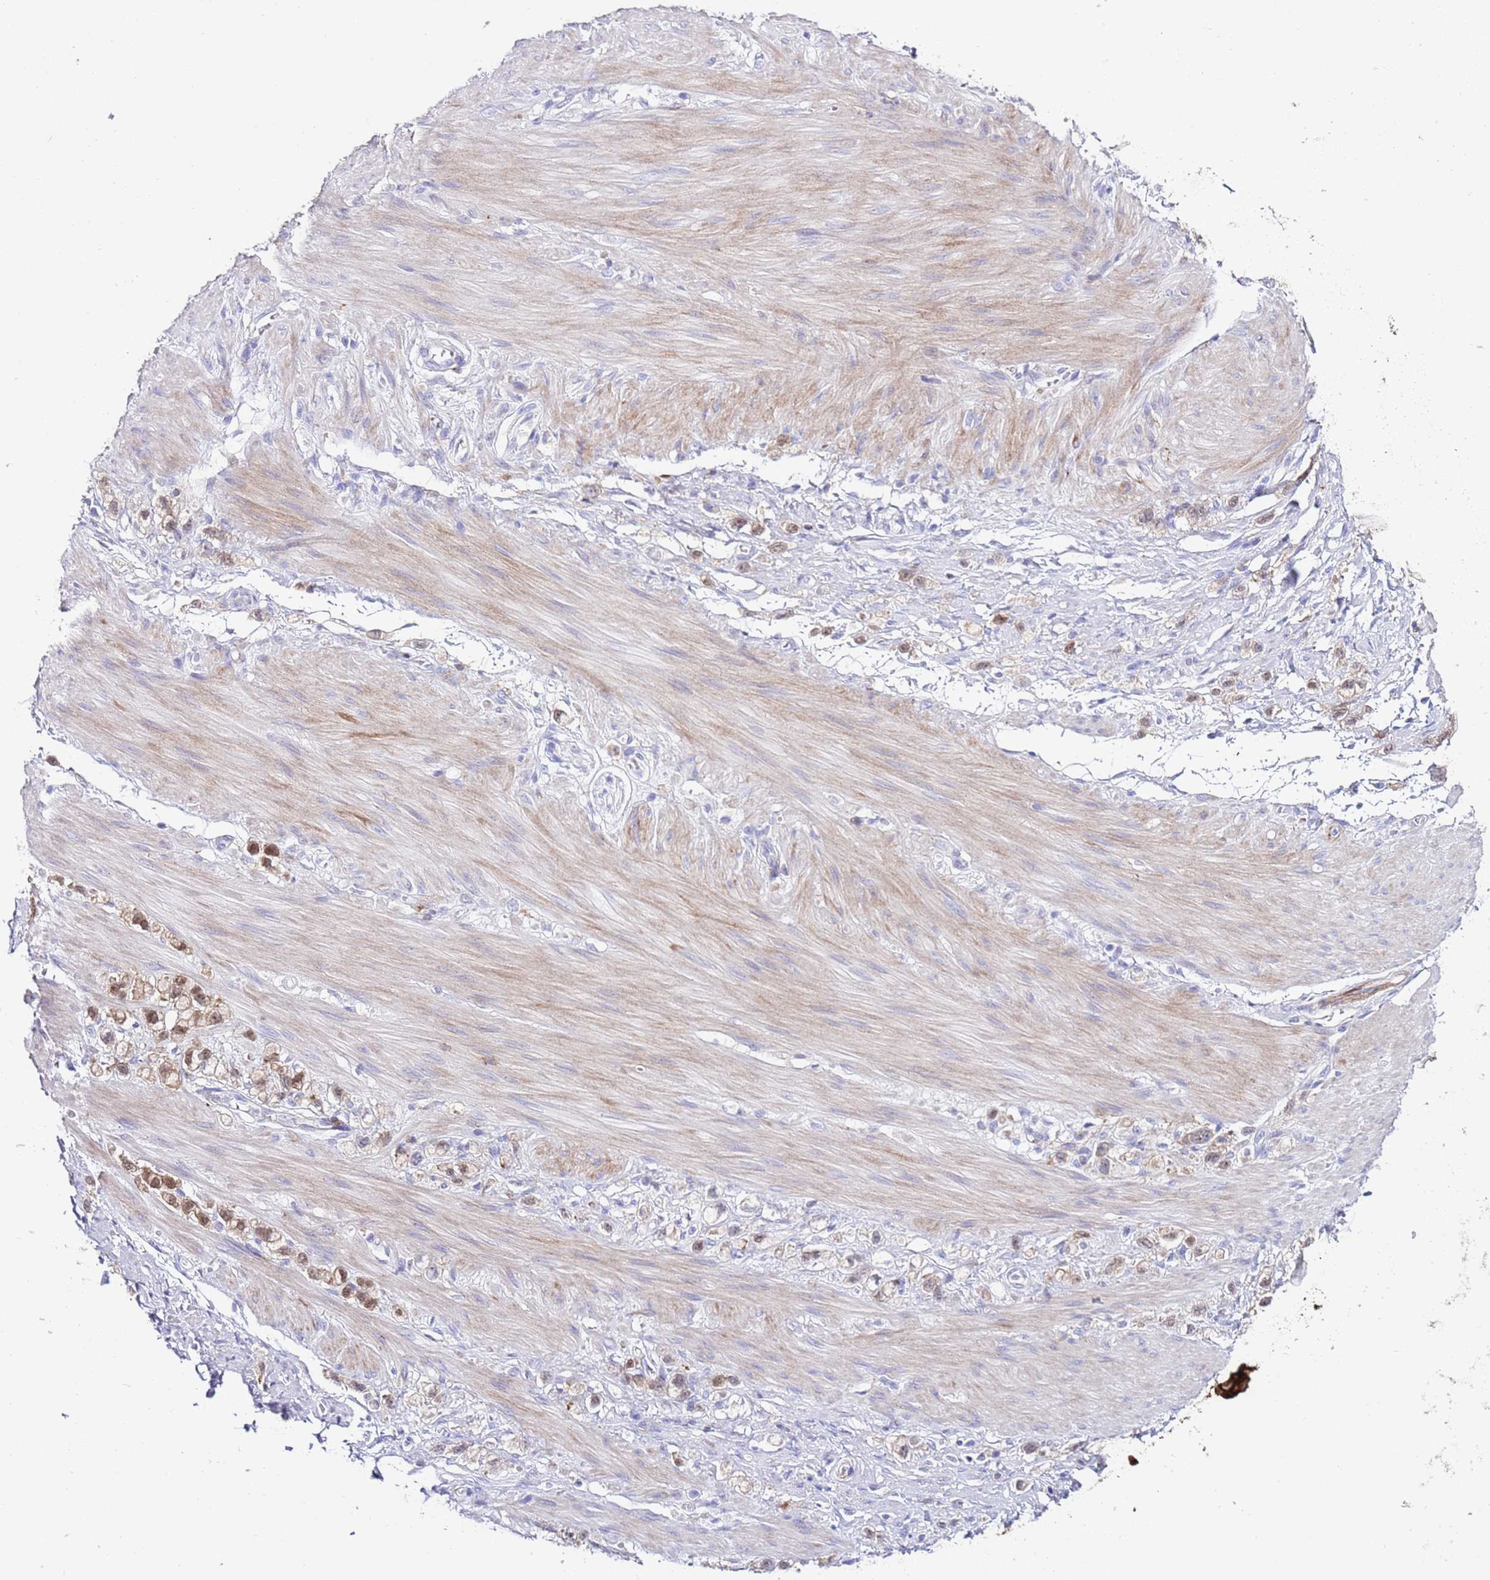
{"staining": {"intensity": "moderate", "quantity": "25%-75%", "location": "cytoplasmic/membranous,nuclear"}, "tissue": "stomach cancer", "cell_type": "Tumor cells", "image_type": "cancer", "snomed": [{"axis": "morphology", "description": "Adenocarcinoma, NOS"}, {"axis": "topography", "description": "Stomach"}], "caption": "Protein analysis of stomach cancer tissue demonstrates moderate cytoplasmic/membranous and nuclear positivity in approximately 25%-75% of tumor cells.", "gene": "ALDH3A1", "patient": {"sex": "female", "age": 65}}